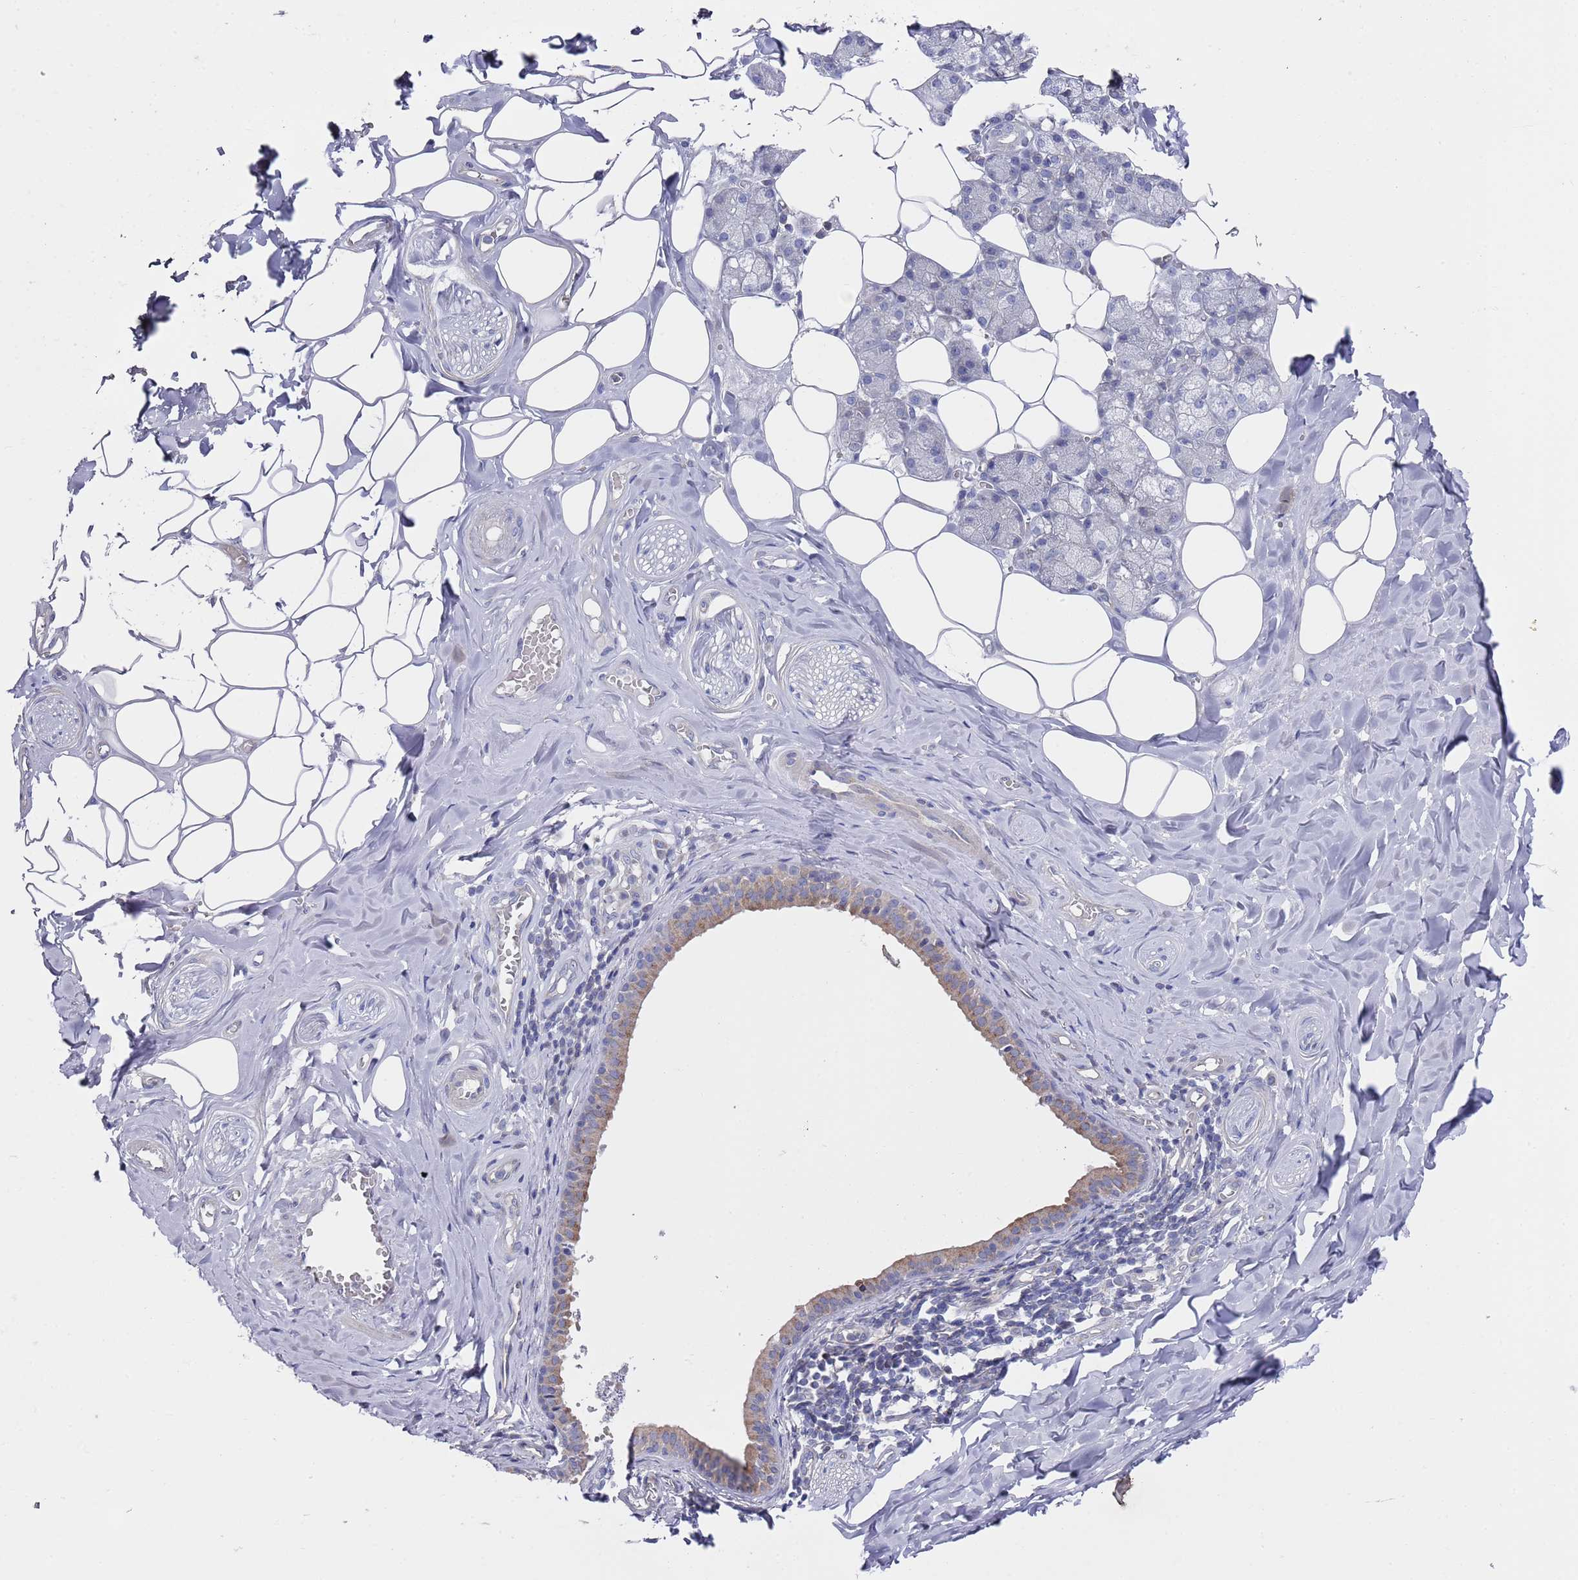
{"staining": {"intensity": "moderate", "quantity": "<25%", "location": "cytoplasmic/membranous"}, "tissue": "salivary gland", "cell_type": "Glandular cells", "image_type": "normal", "snomed": [{"axis": "morphology", "description": "Normal tissue, NOS"}, {"axis": "topography", "description": "Salivary gland"}], "caption": "This micrograph demonstrates immunohistochemistry (IHC) staining of normal salivary gland, with low moderate cytoplasmic/membranous positivity in approximately <25% of glandular cells.", "gene": "SCAPER", "patient": {"sex": "male", "age": 62}}